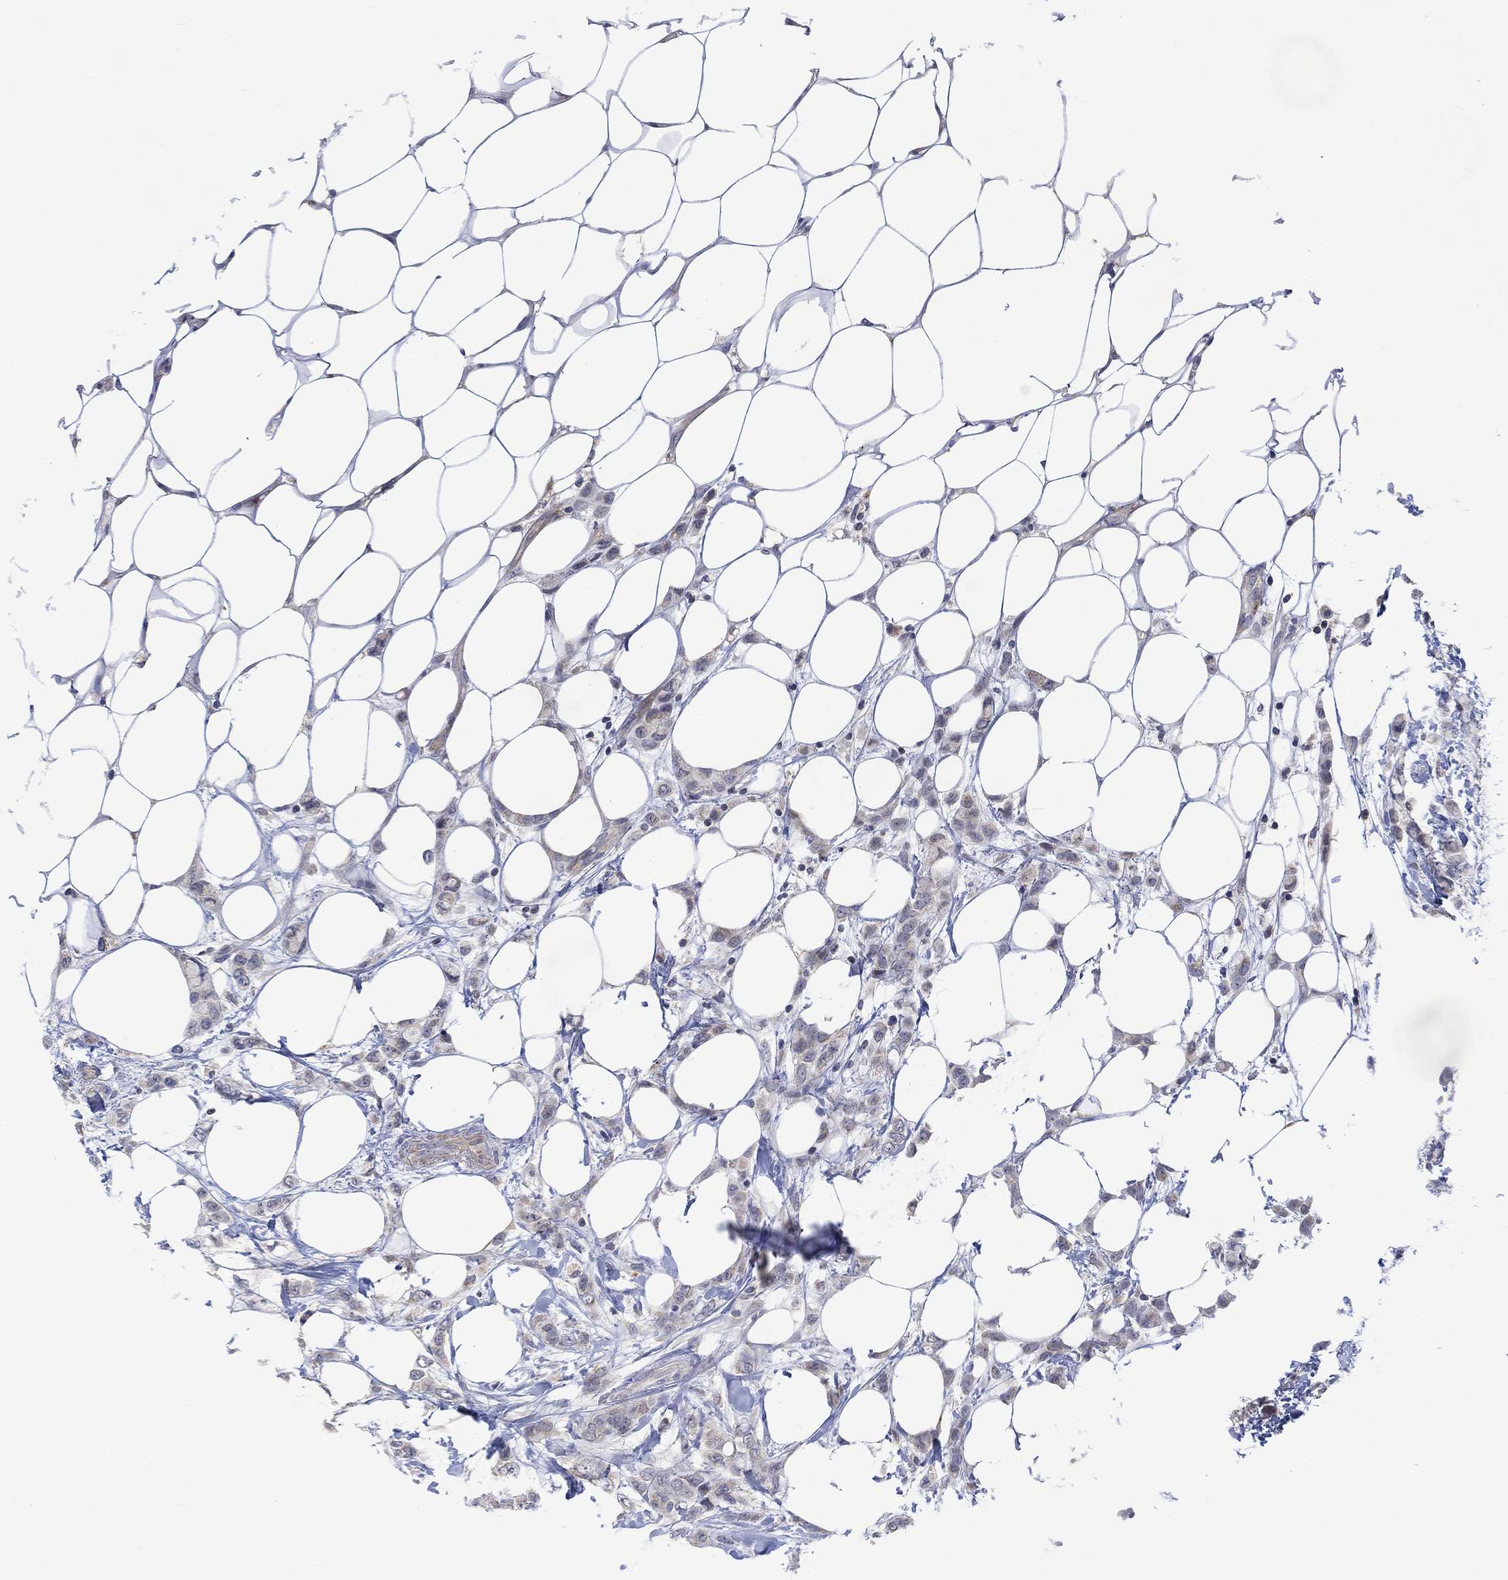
{"staining": {"intensity": "weak", "quantity": "<25%", "location": "cytoplasmic/membranous"}, "tissue": "breast cancer", "cell_type": "Tumor cells", "image_type": "cancer", "snomed": [{"axis": "morphology", "description": "Lobular carcinoma"}, {"axis": "topography", "description": "Breast"}], "caption": "Tumor cells are negative for protein expression in human breast lobular carcinoma.", "gene": "SLC48A1", "patient": {"sex": "female", "age": 66}}